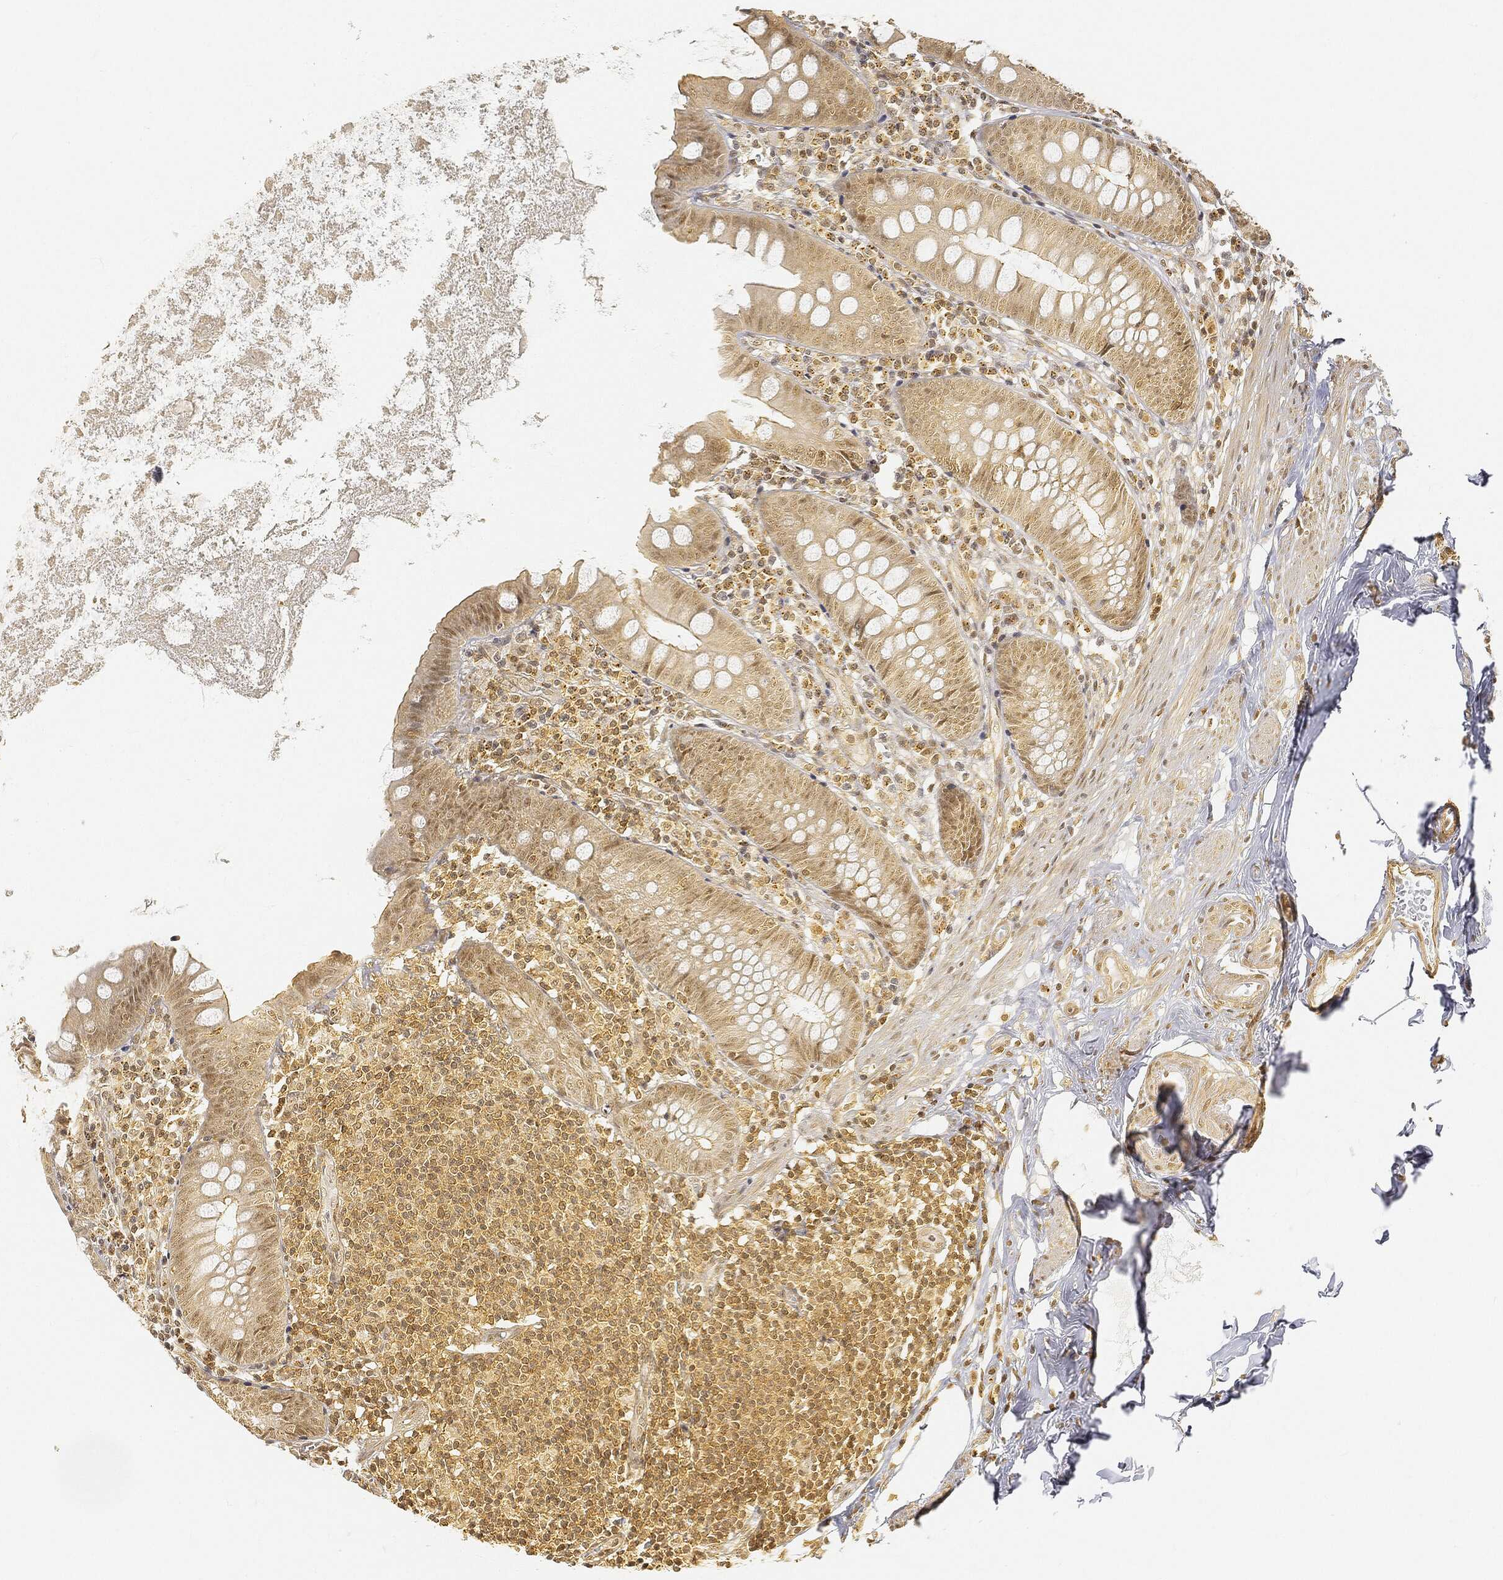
{"staining": {"intensity": "moderate", "quantity": ">75%", "location": "cytoplasmic/membranous,nuclear"}, "tissue": "appendix", "cell_type": "Glandular cells", "image_type": "normal", "snomed": [{"axis": "morphology", "description": "Normal tissue, NOS"}, {"axis": "topography", "description": "Appendix"}], "caption": "Protein staining shows moderate cytoplasmic/membranous,nuclear expression in approximately >75% of glandular cells in unremarkable appendix.", "gene": "RSRC2", "patient": {"sex": "female", "age": 82}}